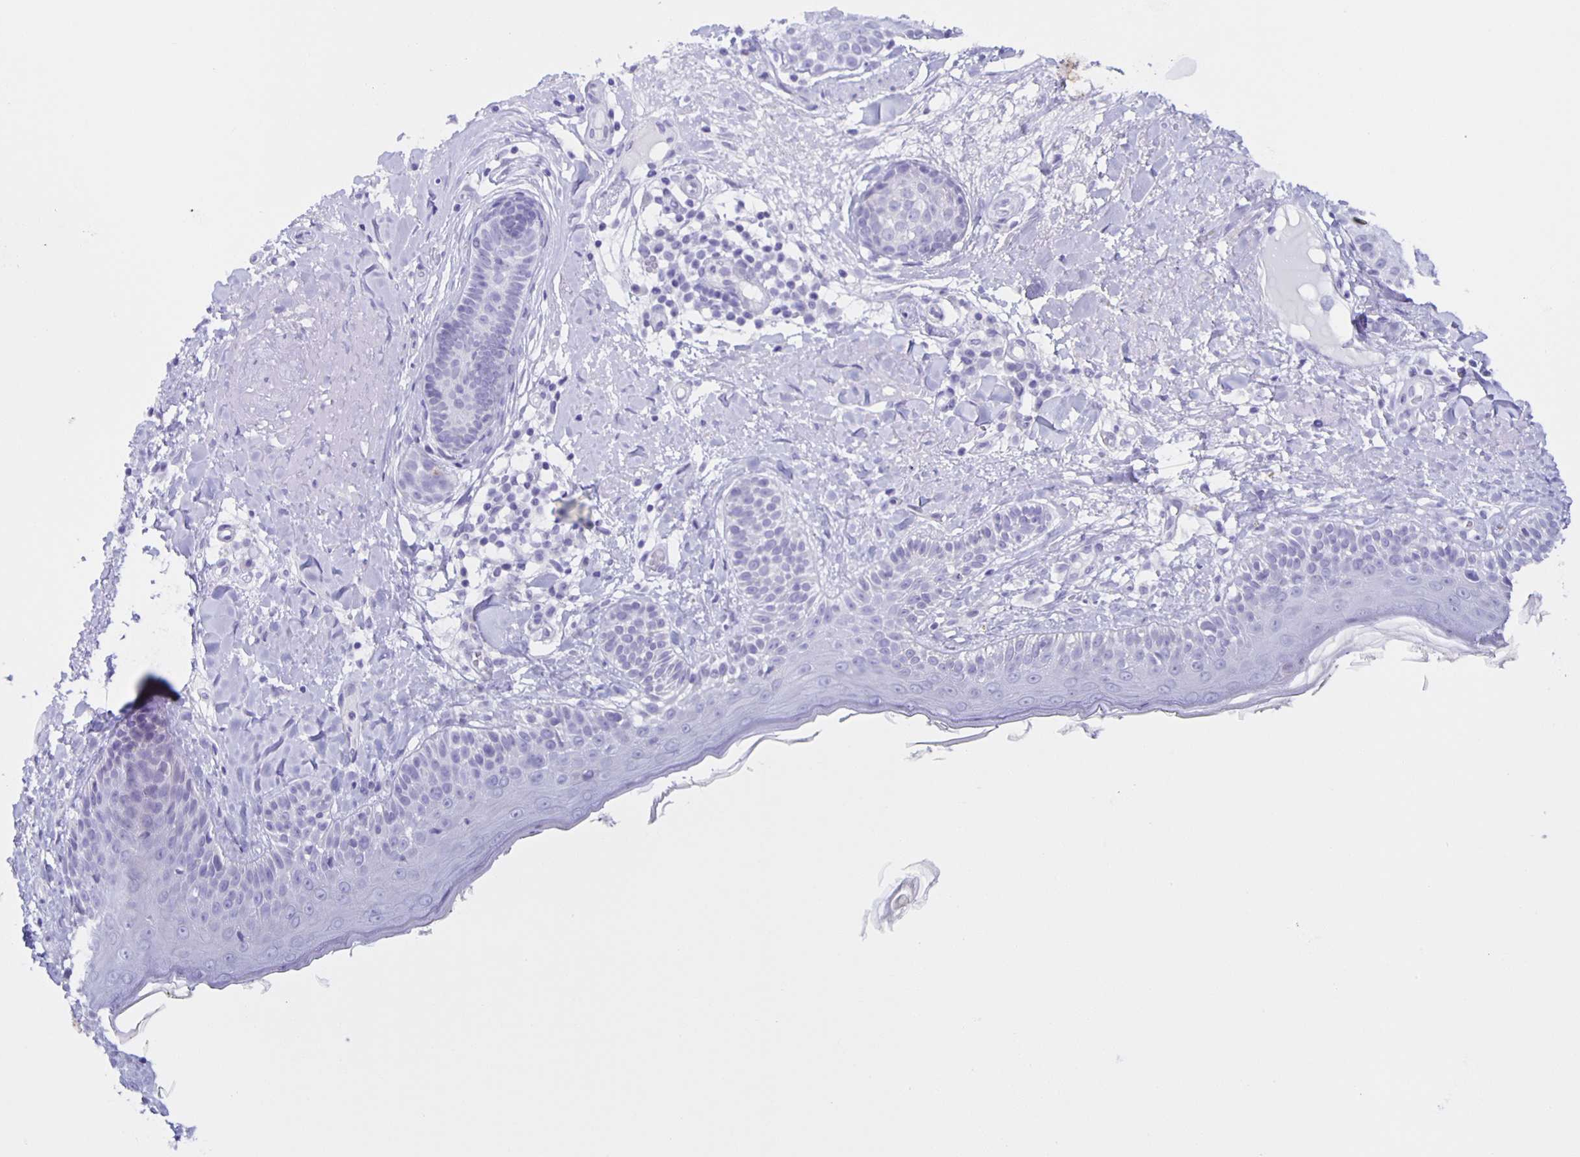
{"staining": {"intensity": "negative", "quantity": "none", "location": "none"}, "tissue": "skin", "cell_type": "Fibroblasts", "image_type": "normal", "snomed": [{"axis": "morphology", "description": "Normal tissue, NOS"}, {"axis": "topography", "description": "Skin"}], "caption": "Immunohistochemistry (IHC) histopathology image of normal skin stained for a protein (brown), which demonstrates no expression in fibroblasts.", "gene": "AQP6", "patient": {"sex": "male", "age": 73}}